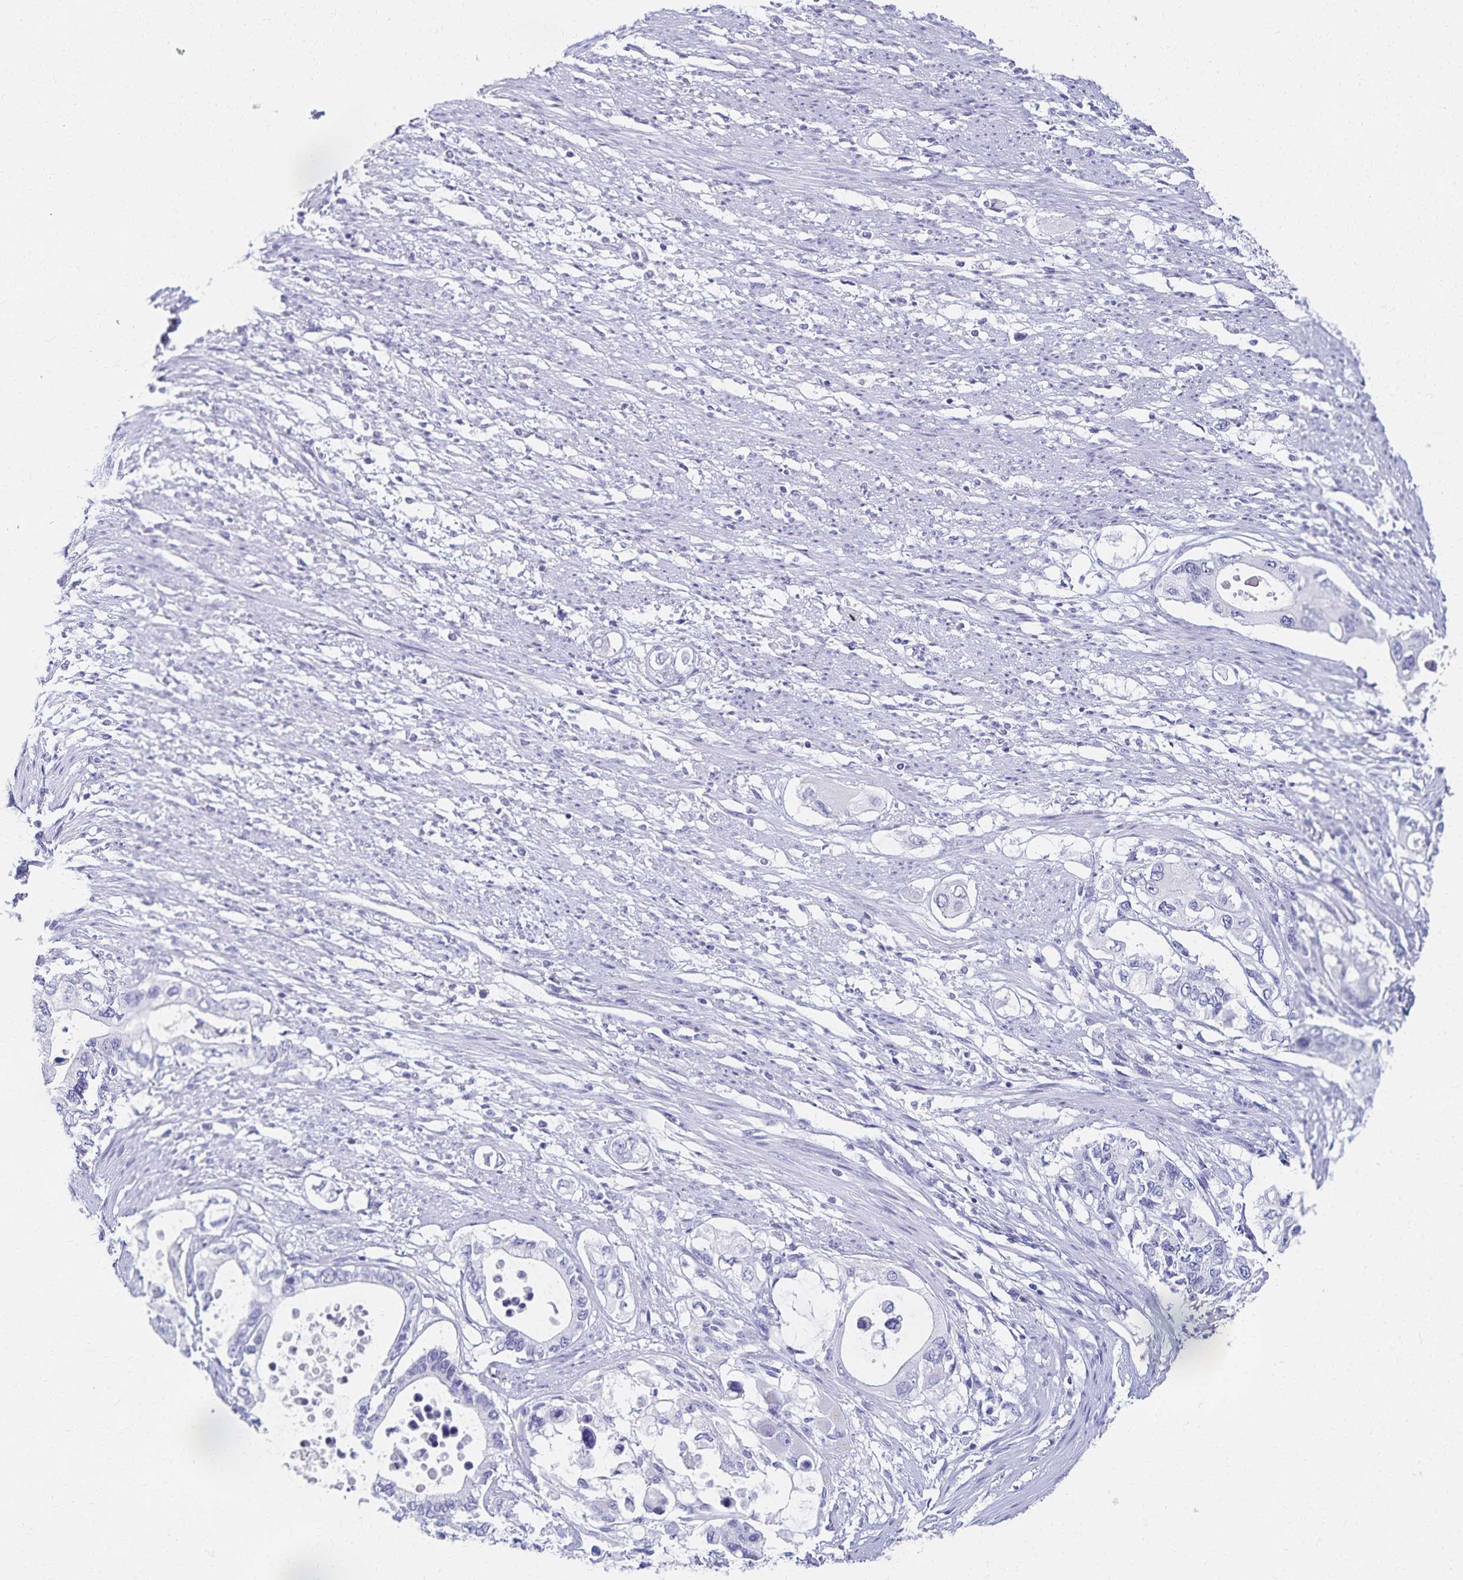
{"staining": {"intensity": "negative", "quantity": "none", "location": "none"}, "tissue": "pancreatic cancer", "cell_type": "Tumor cells", "image_type": "cancer", "snomed": [{"axis": "morphology", "description": "Adenocarcinoma, NOS"}, {"axis": "topography", "description": "Pancreas"}], "caption": "DAB (3,3'-diaminobenzidine) immunohistochemical staining of human pancreatic cancer shows no significant expression in tumor cells. (Immunohistochemistry, brightfield microscopy, high magnification).", "gene": "C2orf50", "patient": {"sex": "female", "age": 63}}